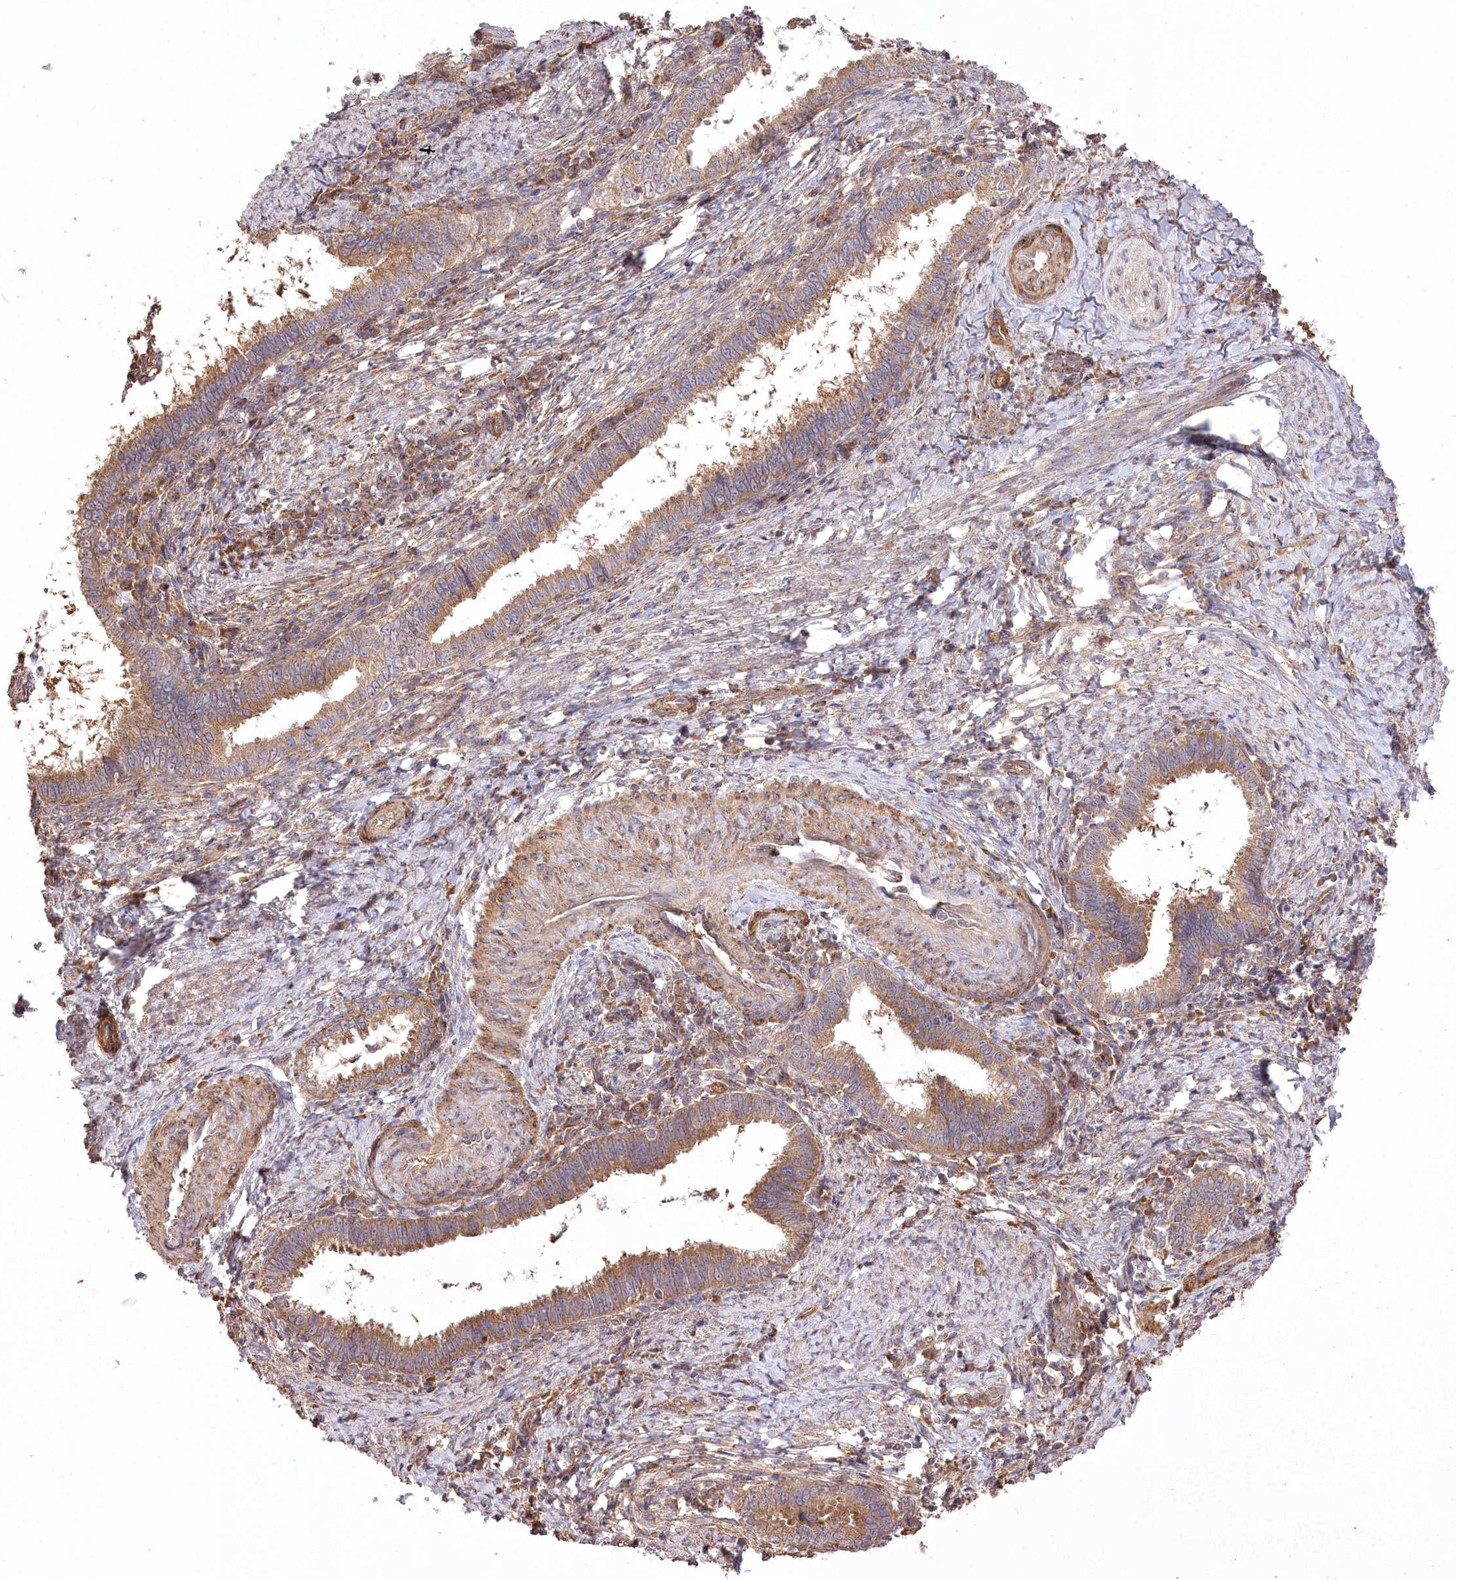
{"staining": {"intensity": "moderate", "quantity": ">75%", "location": "cytoplasmic/membranous"}, "tissue": "cervical cancer", "cell_type": "Tumor cells", "image_type": "cancer", "snomed": [{"axis": "morphology", "description": "Adenocarcinoma, NOS"}, {"axis": "topography", "description": "Cervix"}], "caption": "Brown immunohistochemical staining in cervical cancer (adenocarcinoma) shows moderate cytoplasmic/membranous staining in approximately >75% of tumor cells. (DAB (3,3'-diaminobenzidine) IHC, brown staining for protein, blue staining for nuclei).", "gene": "PRSS53", "patient": {"sex": "female", "age": 36}}